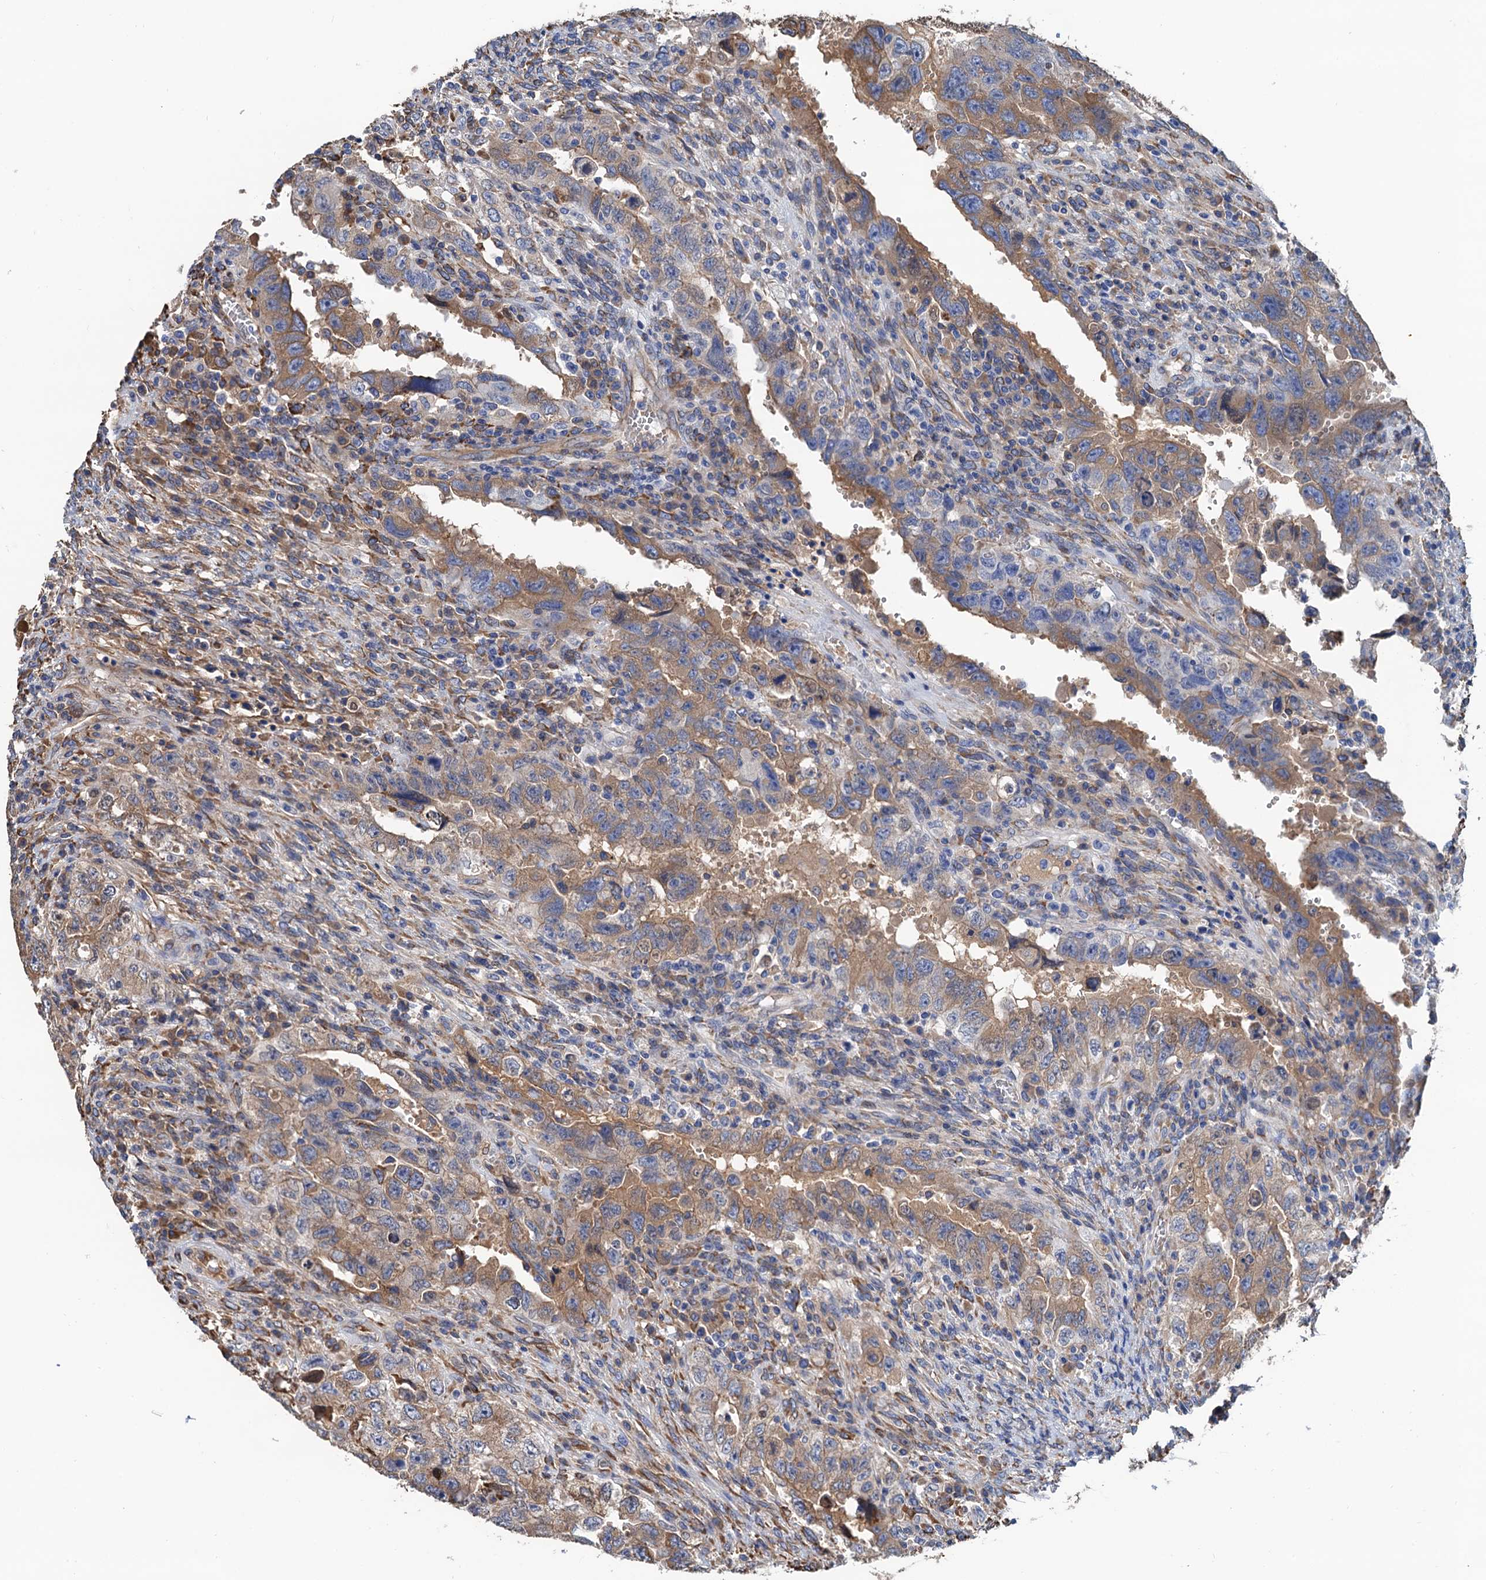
{"staining": {"intensity": "weak", "quantity": ">75%", "location": "cytoplasmic/membranous"}, "tissue": "testis cancer", "cell_type": "Tumor cells", "image_type": "cancer", "snomed": [{"axis": "morphology", "description": "Carcinoma, Embryonal, NOS"}, {"axis": "topography", "description": "Testis"}], "caption": "This photomicrograph exhibits immunohistochemistry (IHC) staining of human testis cancer (embryonal carcinoma), with low weak cytoplasmic/membranous staining in about >75% of tumor cells.", "gene": "CNNM1", "patient": {"sex": "male", "age": 26}}